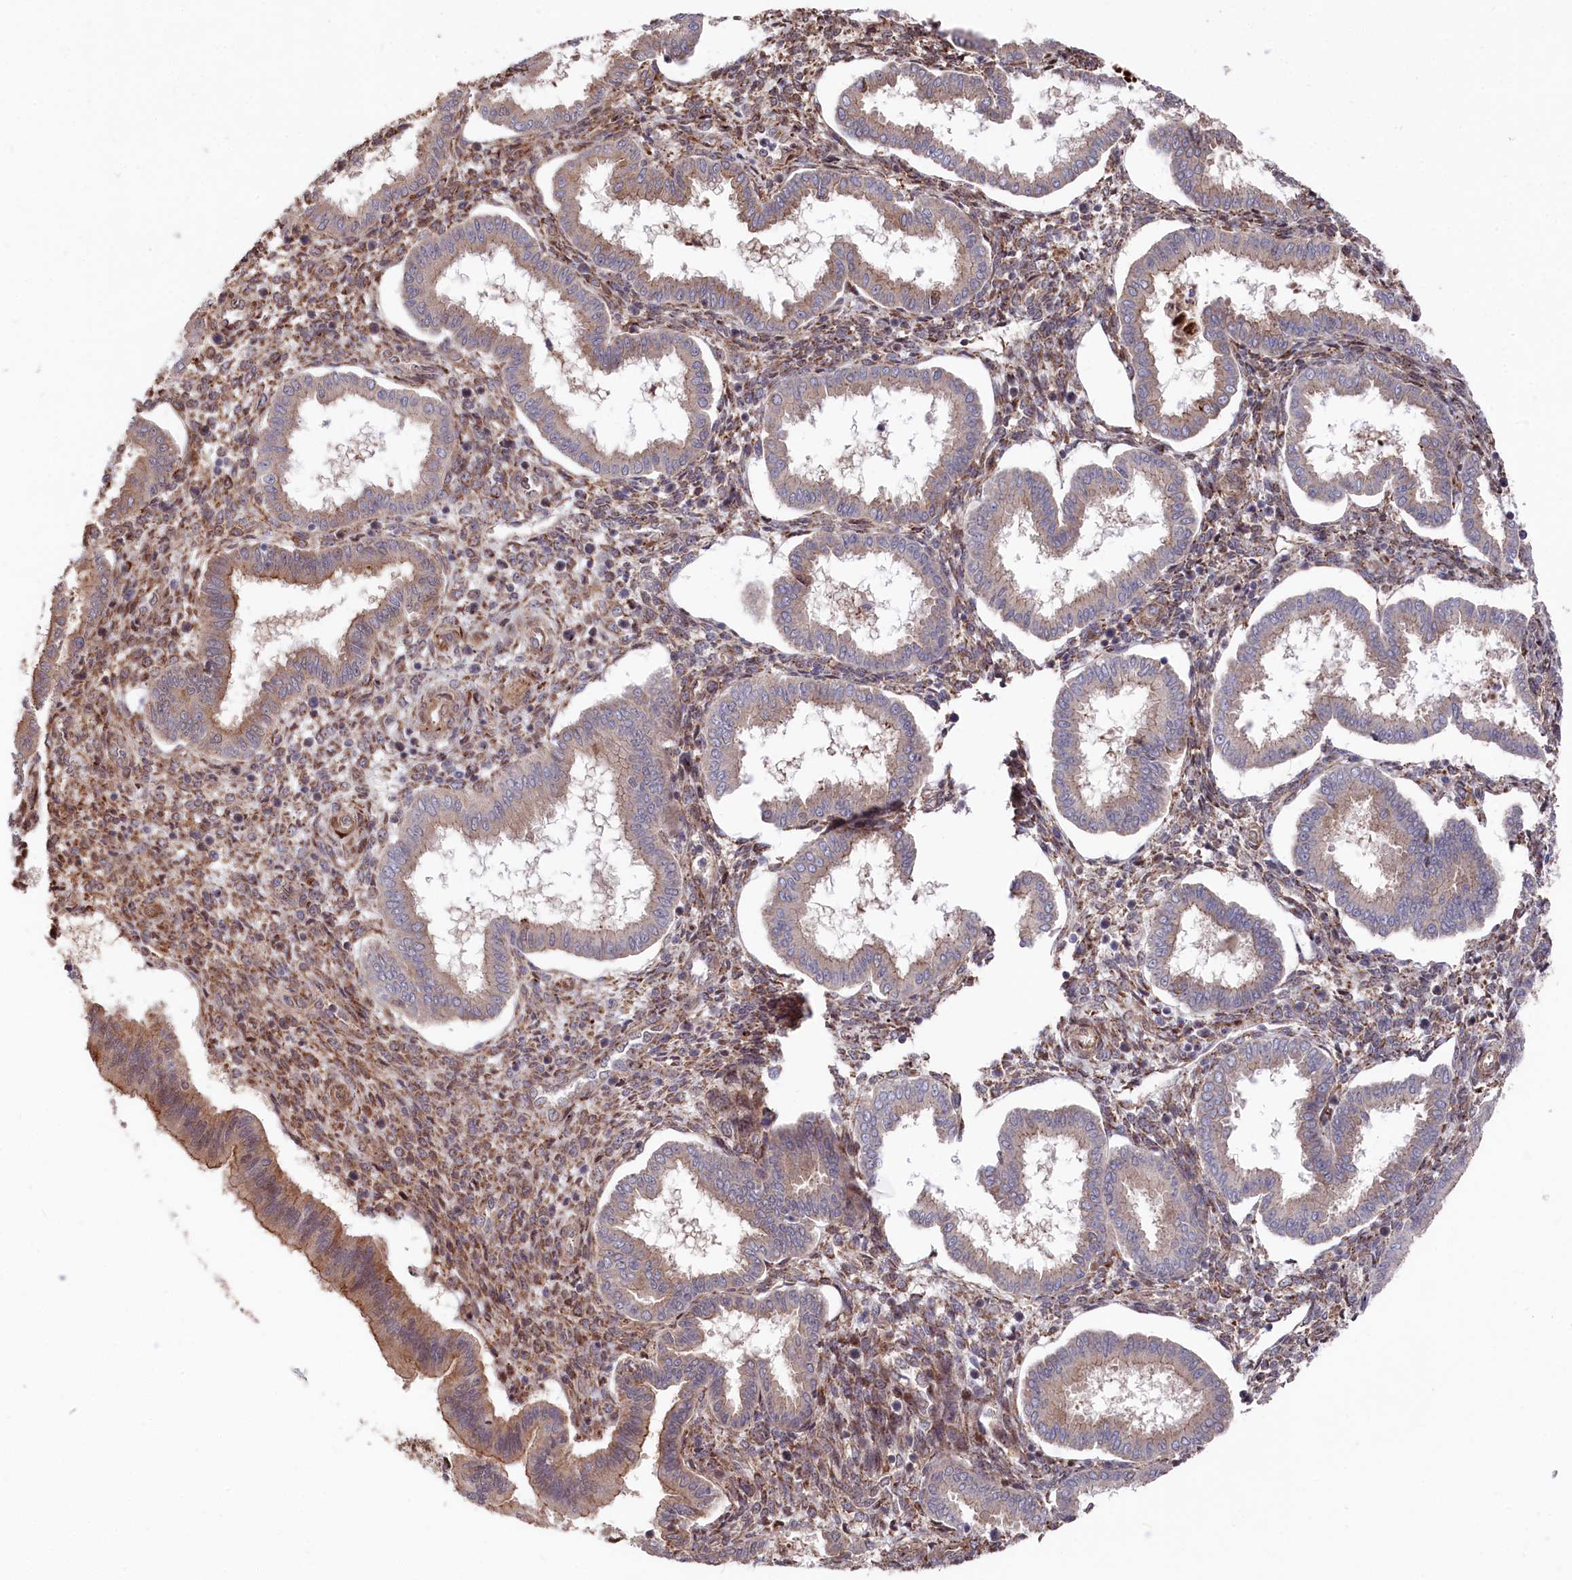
{"staining": {"intensity": "moderate", "quantity": "25%-75%", "location": "cytoplasmic/membranous"}, "tissue": "endometrium", "cell_type": "Cells in endometrial stroma", "image_type": "normal", "snomed": [{"axis": "morphology", "description": "Normal tissue, NOS"}, {"axis": "topography", "description": "Endometrium"}], "caption": "High-power microscopy captured an IHC micrograph of benign endometrium, revealing moderate cytoplasmic/membranous positivity in approximately 25%-75% of cells in endometrial stroma. The staining is performed using DAB (3,3'-diaminobenzidine) brown chromogen to label protein expression. The nuclei are counter-stained blue using hematoxylin.", "gene": "TNKS1BP1", "patient": {"sex": "female", "age": 24}}